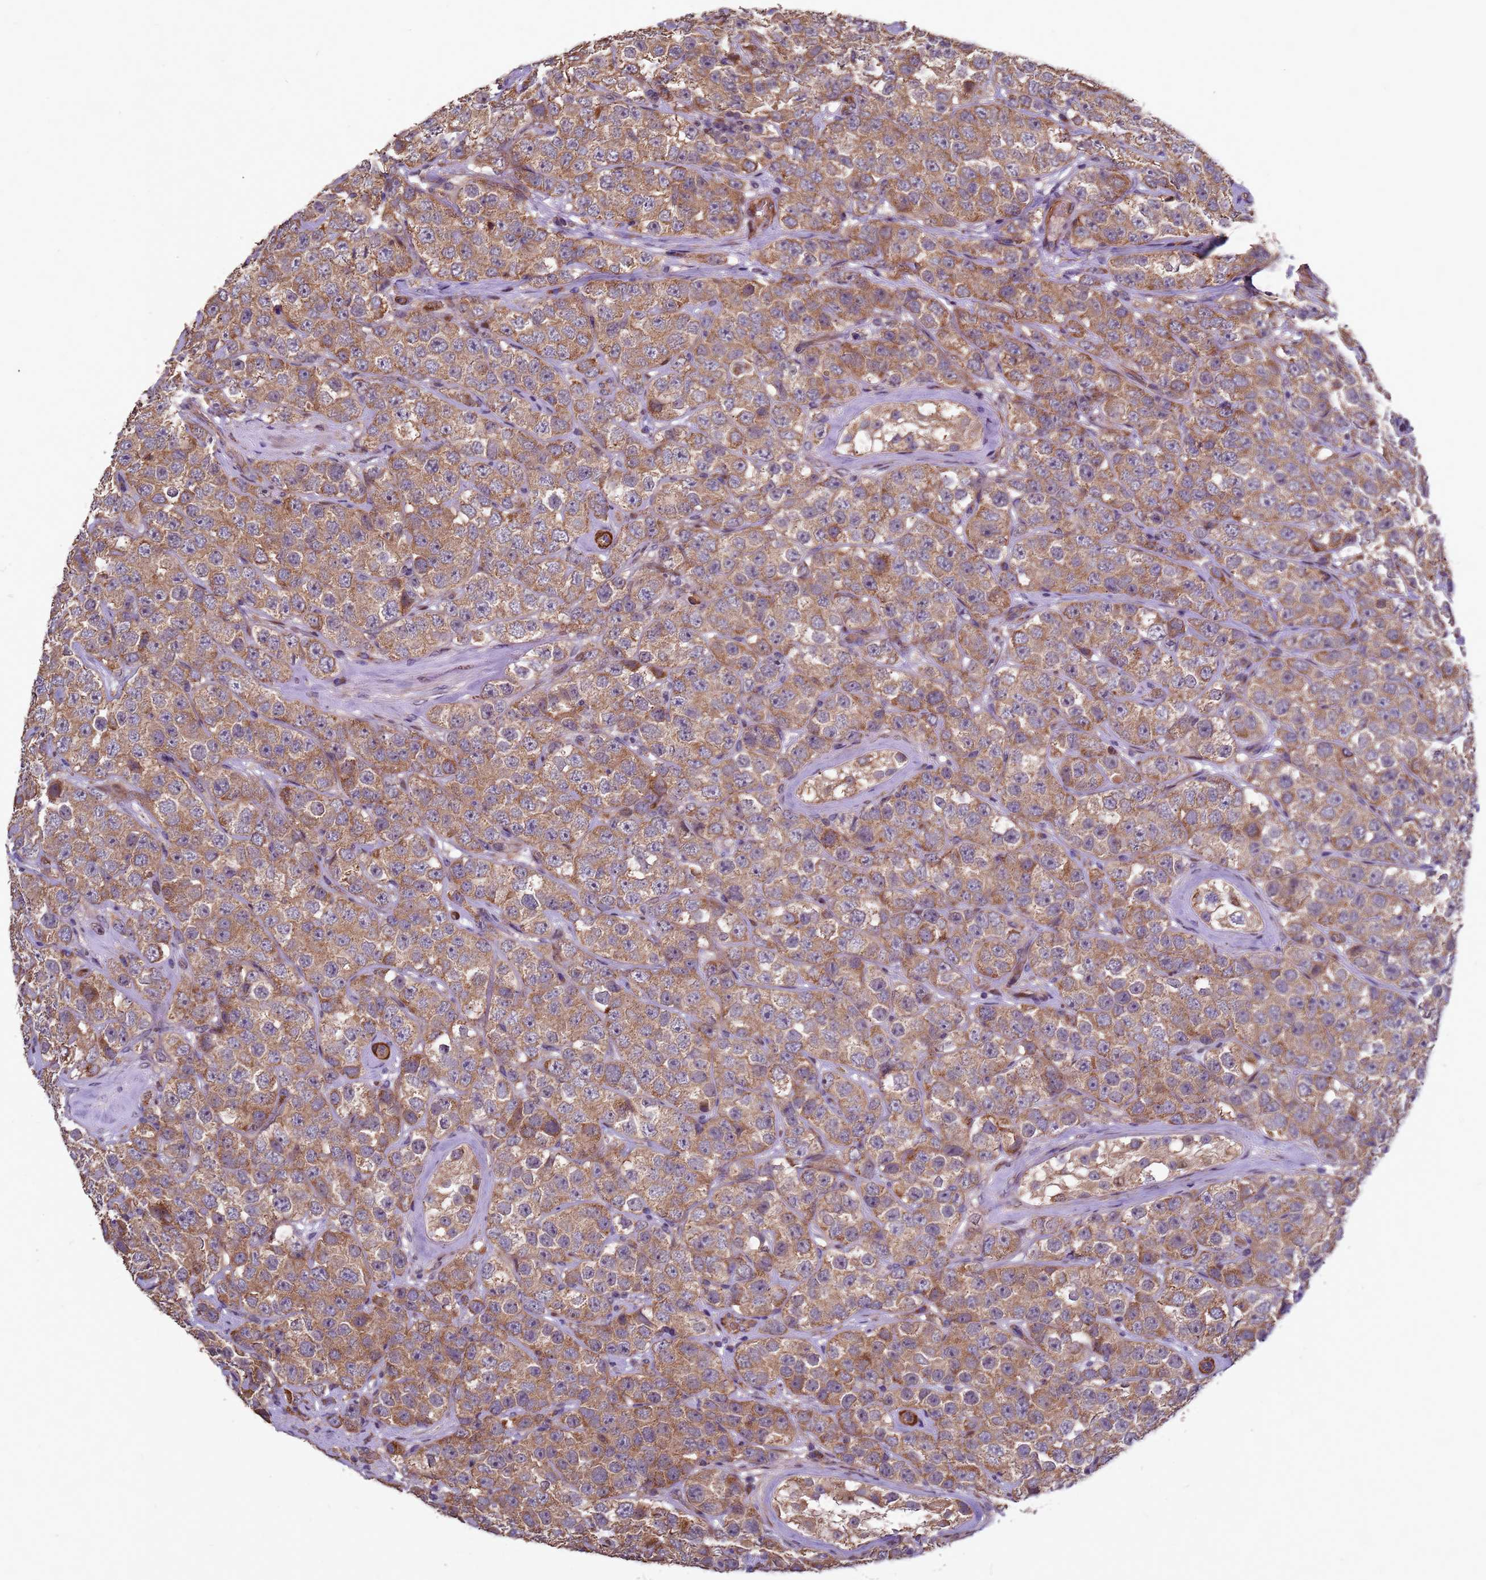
{"staining": {"intensity": "moderate", "quantity": ">75%", "location": "cytoplasmic/membranous"}, "tissue": "testis cancer", "cell_type": "Tumor cells", "image_type": "cancer", "snomed": [{"axis": "morphology", "description": "Seminoma, NOS"}, {"axis": "topography", "description": "Testis"}], "caption": "Seminoma (testis) stained with a brown dye reveals moderate cytoplasmic/membranous positive staining in approximately >75% of tumor cells.", "gene": "RSPRY1", "patient": {"sex": "male", "age": 28}}